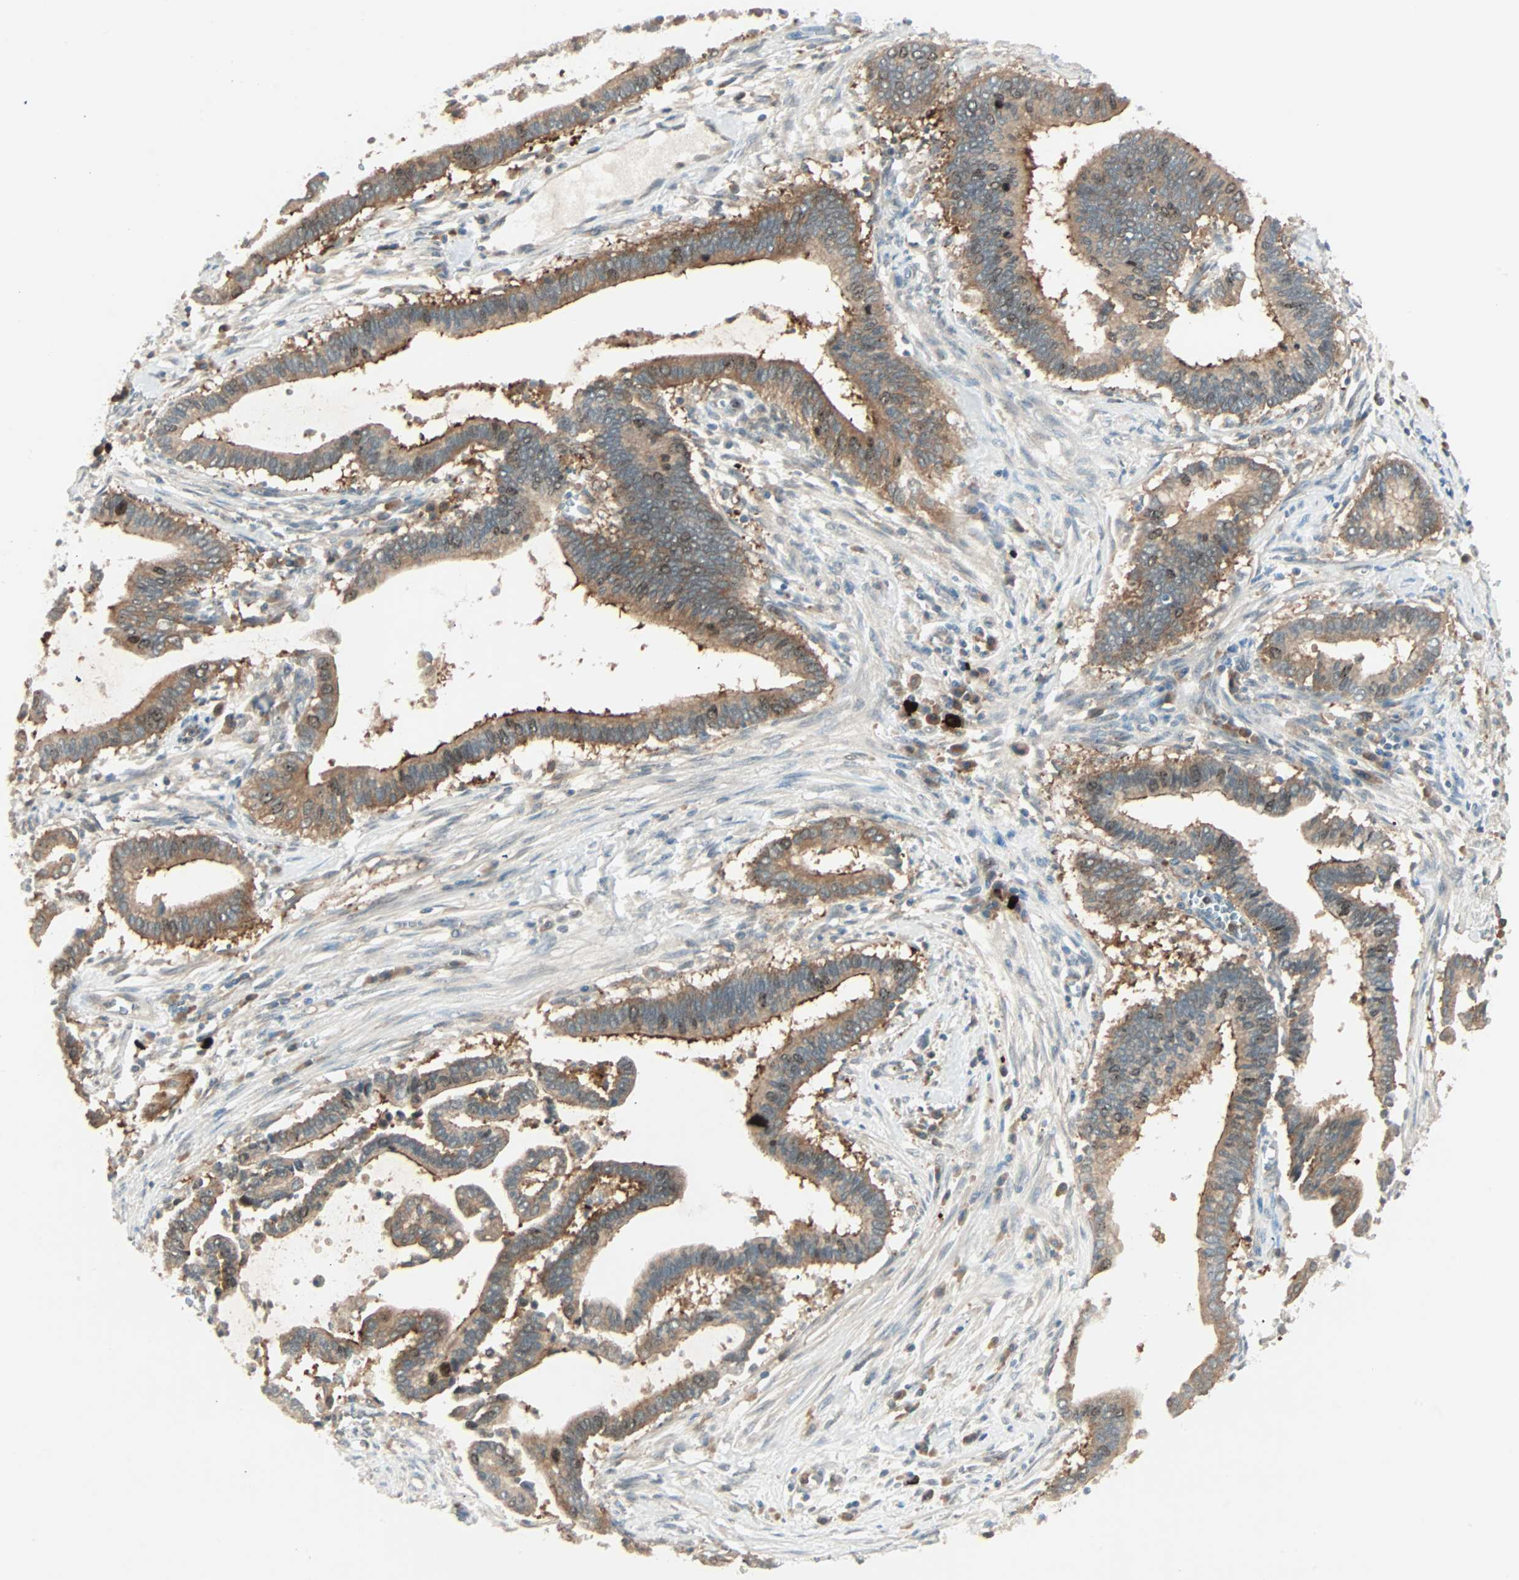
{"staining": {"intensity": "moderate", "quantity": ">75%", "location": "cytoplasmic/membranous"}, "tissue": "cervical cancer", "cell_type": "Tumor cells", "image_type": "cancer", "snomed": [{"axis": "morphology", "description": "Adenocarcinoma, NOS"}, {"axis": "topography", "description": "Cervix"}], "caption": "Immunohistochemistry of human cervical cancer demonstrates medium levels of moderate cytoplasmic/membranous positivity in about >75% of tumor cells.", "gene": "SMIM8", "patient": {"sex": "female", "age": 44}}